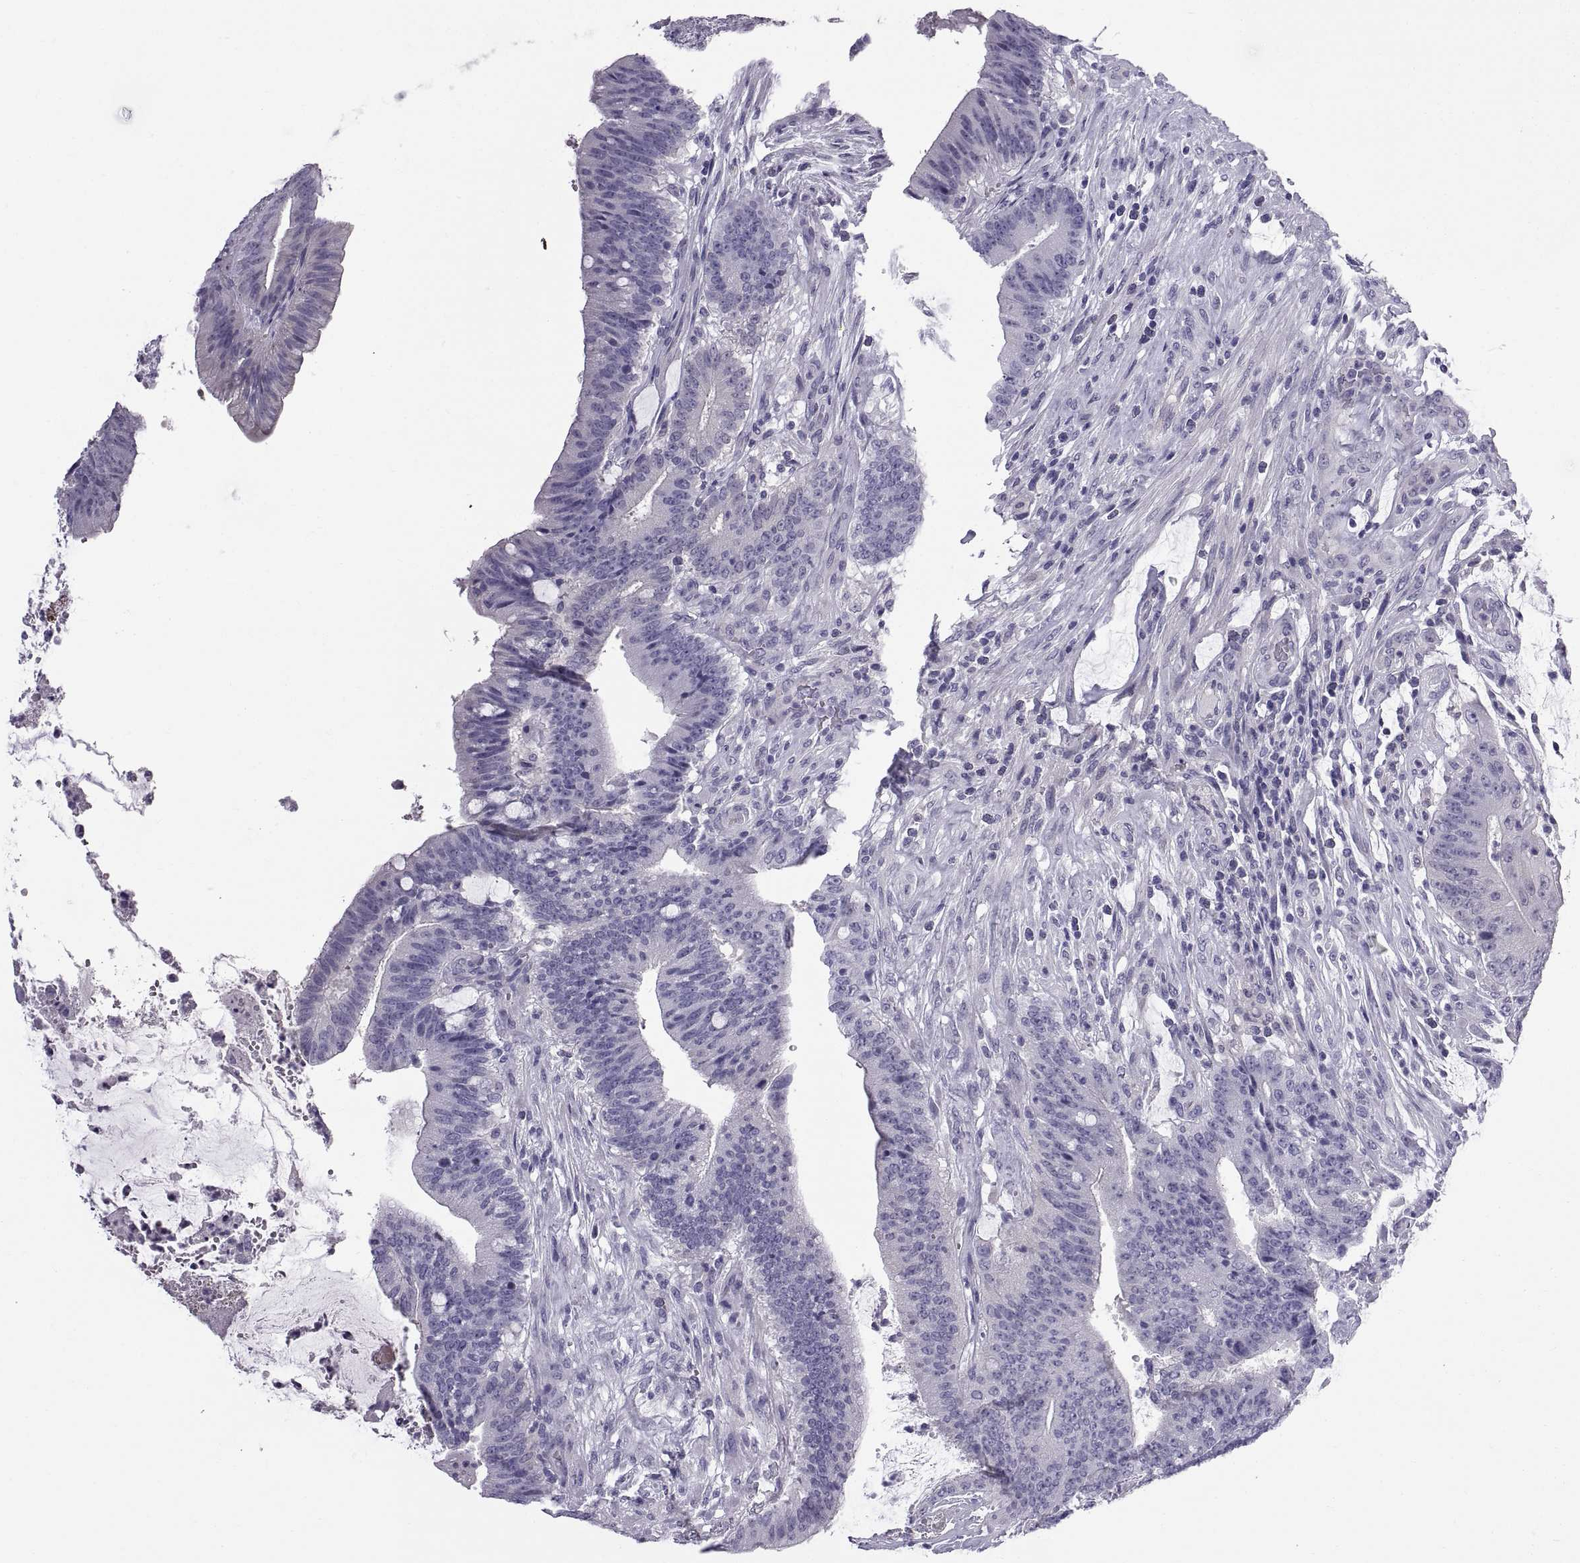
{"staining": {"intensity": "negative", "quantity": "none", "location": "none"}, "tissue": "colorectal cancer", "cell_type": "Tumor cells", "image_type": "cancer", "snomed": [{"axis": "morphology", "description": "Adenocarcinoma, NOS"}, {"axis": "topography", "description": "Colon"}], "caption": "Histopathology image shows no significant protein staining in tumor cells of colorectal cancer (adenocarcinoma).", "gene": "SPDYE1", "patient": {"sex": "female", "age": 43}}